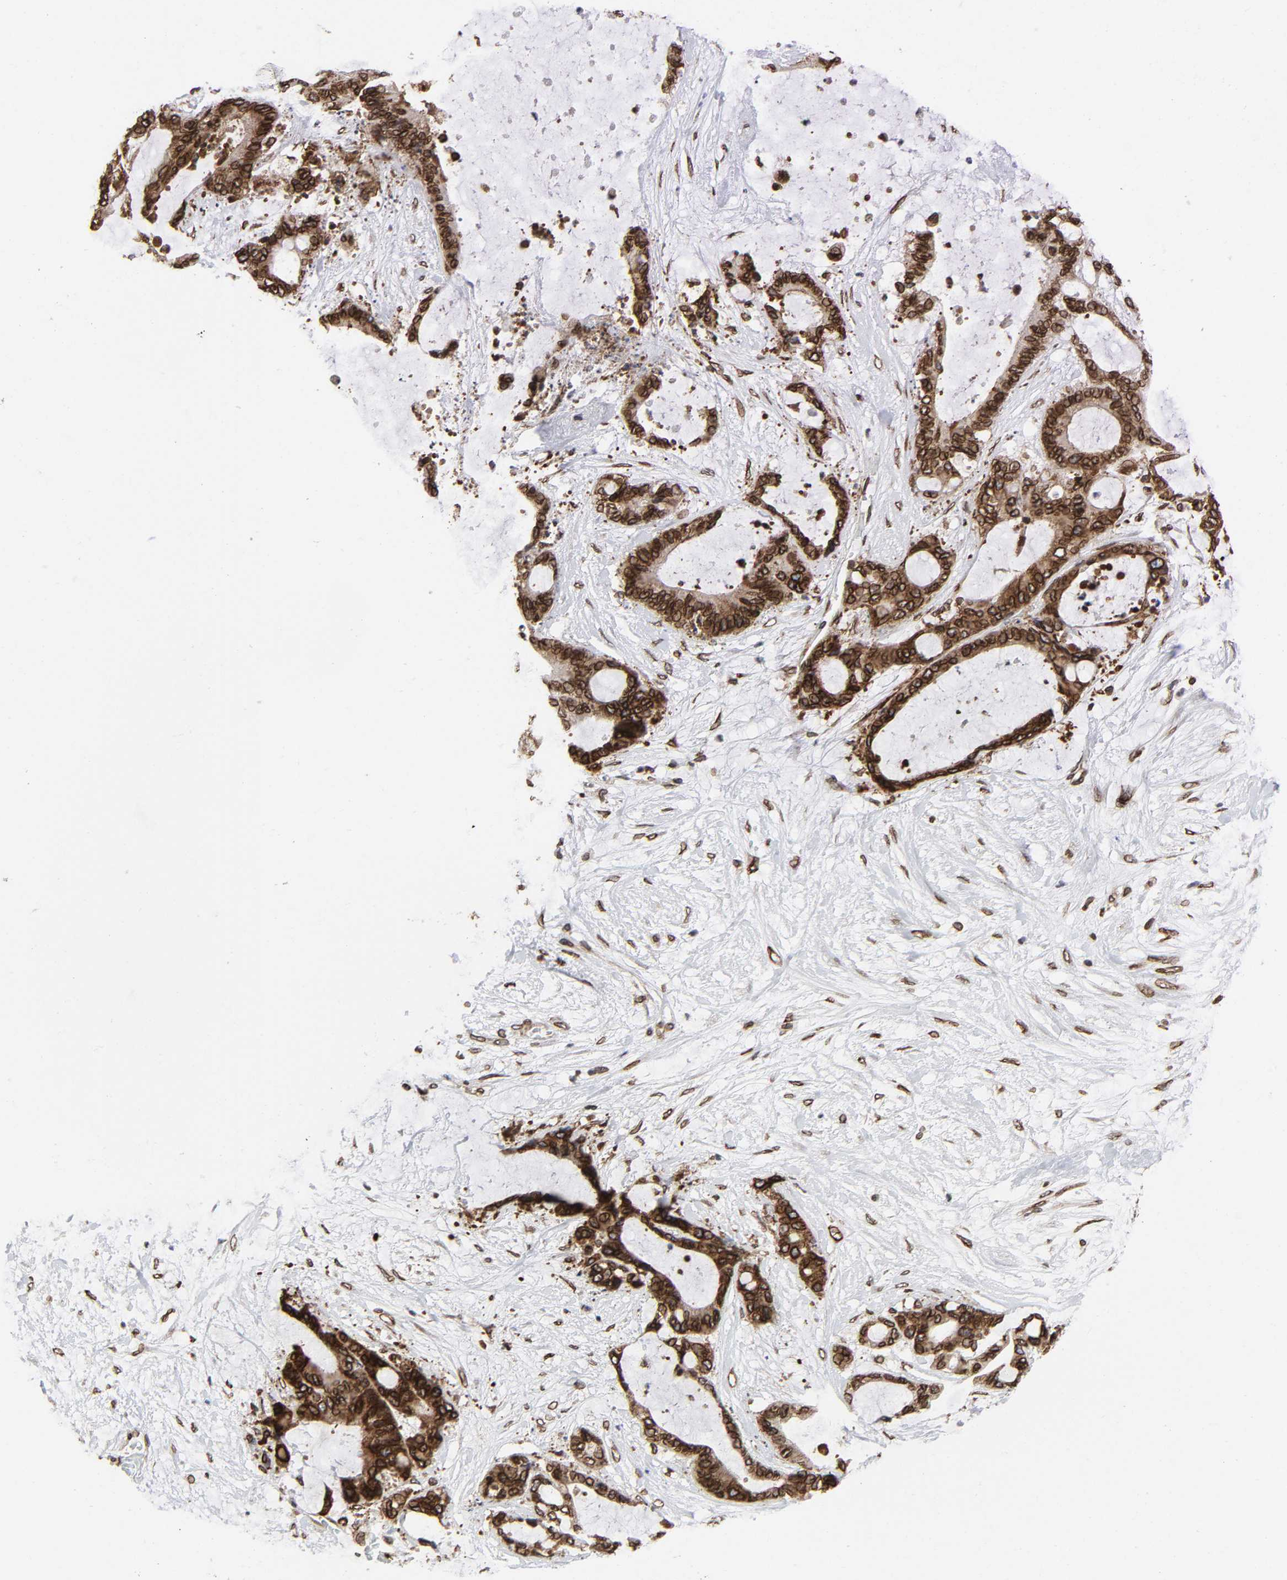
{"staining": {"intensity": "strong", "quantity": ">75%", "location": "cytoplasmic/membranous,nuclear"}, "tissue": "liver cancer", "cell_type": "Tumor cells", "image_type": "cancer", "snomed": [{"axis": "morphology", "description": "Cholangiocarcinoma"}, {"axis": "topography", "description": "Liver"}], "caption": "Cholangiocarcinoma (liver) stained with a brown dye exhibits strong cytoplasmic/membranous and nuclear positive positivity in approximately >75% of tumor cells.", "gene": "RANGAP1", "patient": {"sex": "female", "age": 73}}